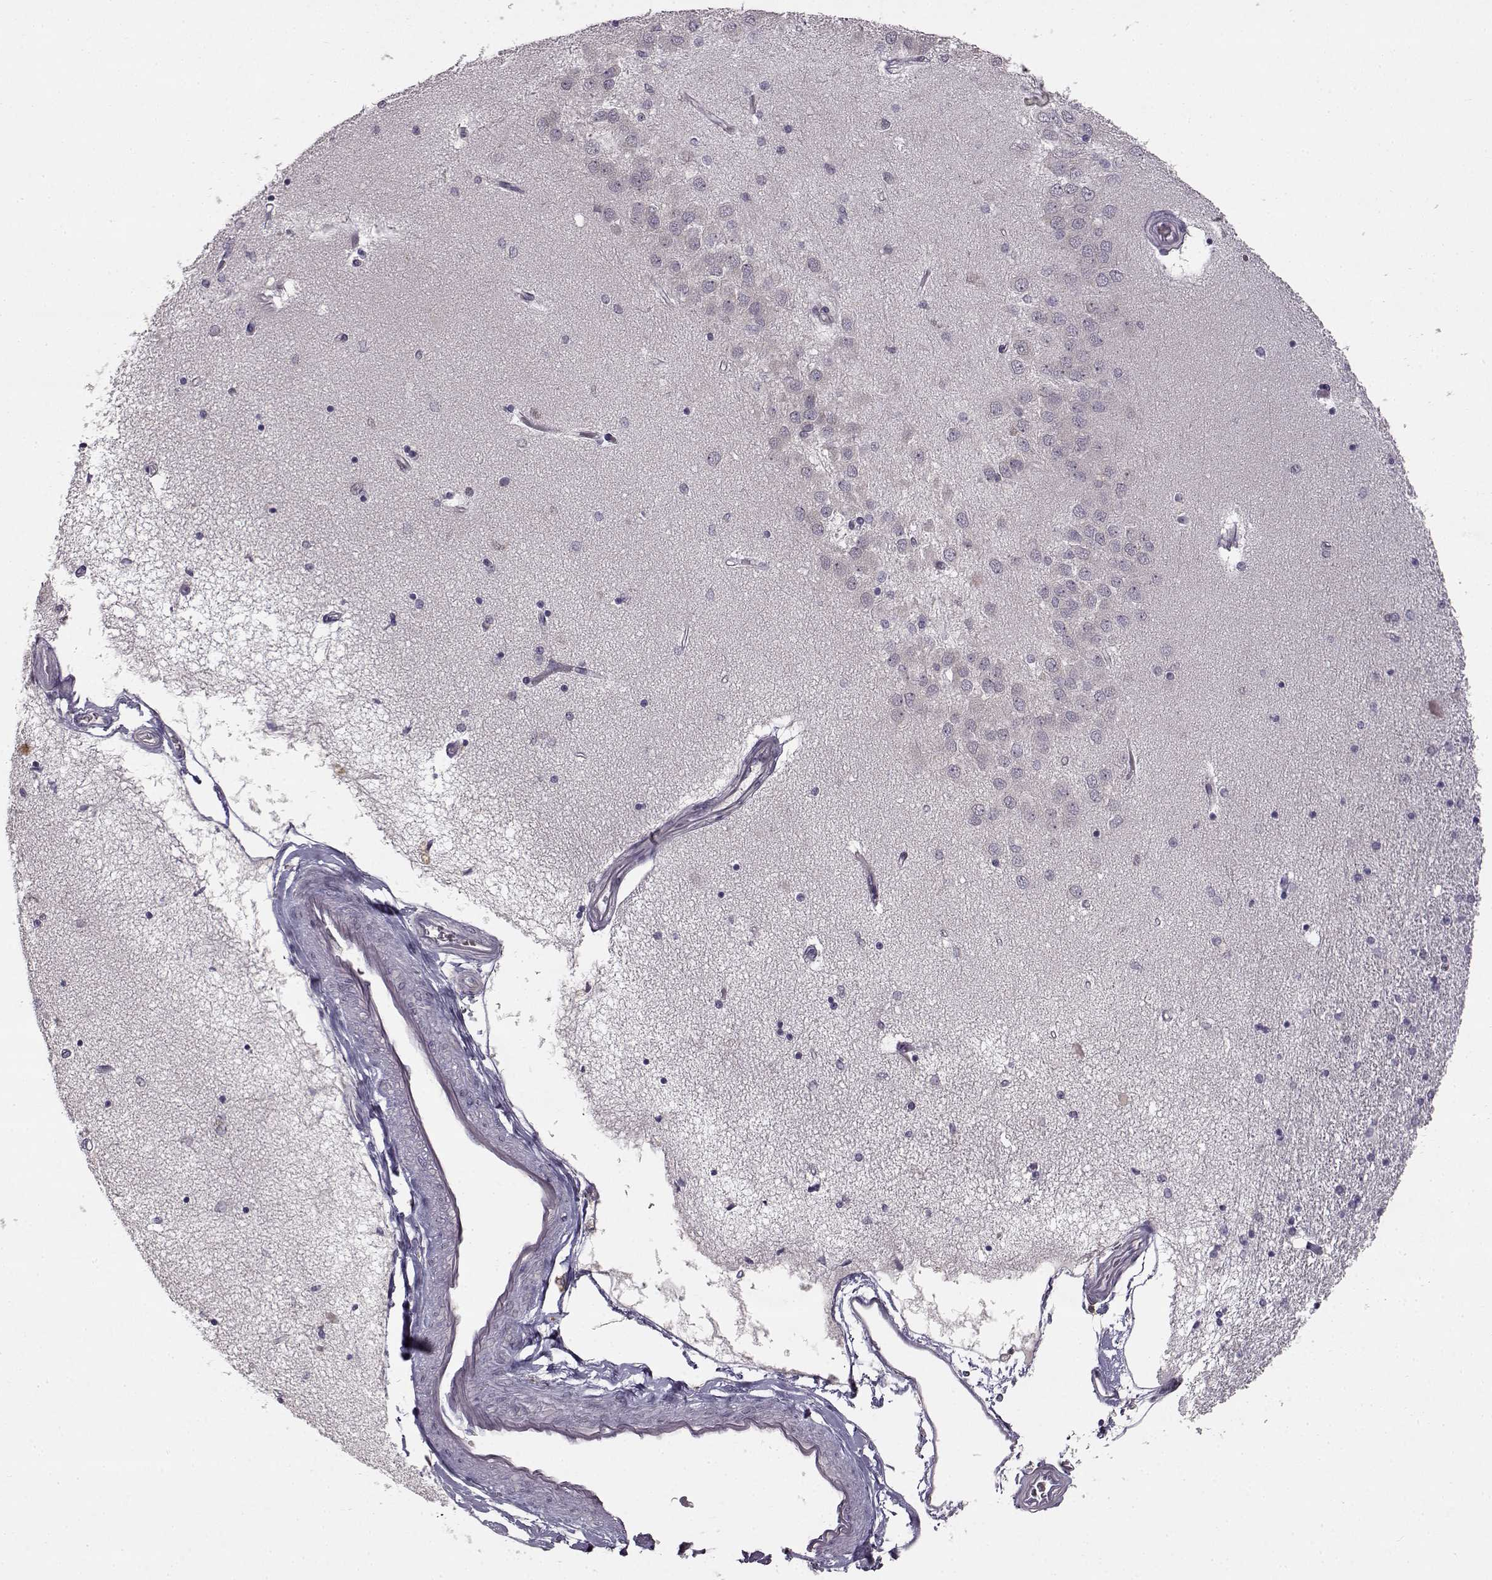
{"staining": {"intensity": "negative", "quantity": "none", "location": "none"}, "tissue": "hippocampus", "cell_type": "Glial cells", "image_type": "normal", "snomed": [{"axis": "morphology", "description": "Normal tissue, NOS"}, {"axis": "topography", "description": "Hippocampus"}], "caption": "High power microscopy micrograph of an immunohistochemistry (IHC) photomicrograph of unremarkable hippocampus, revealing no significant expression in glial cells.", "gene": "SPAG17", "patient": {"sex": "female", "age": 54}}